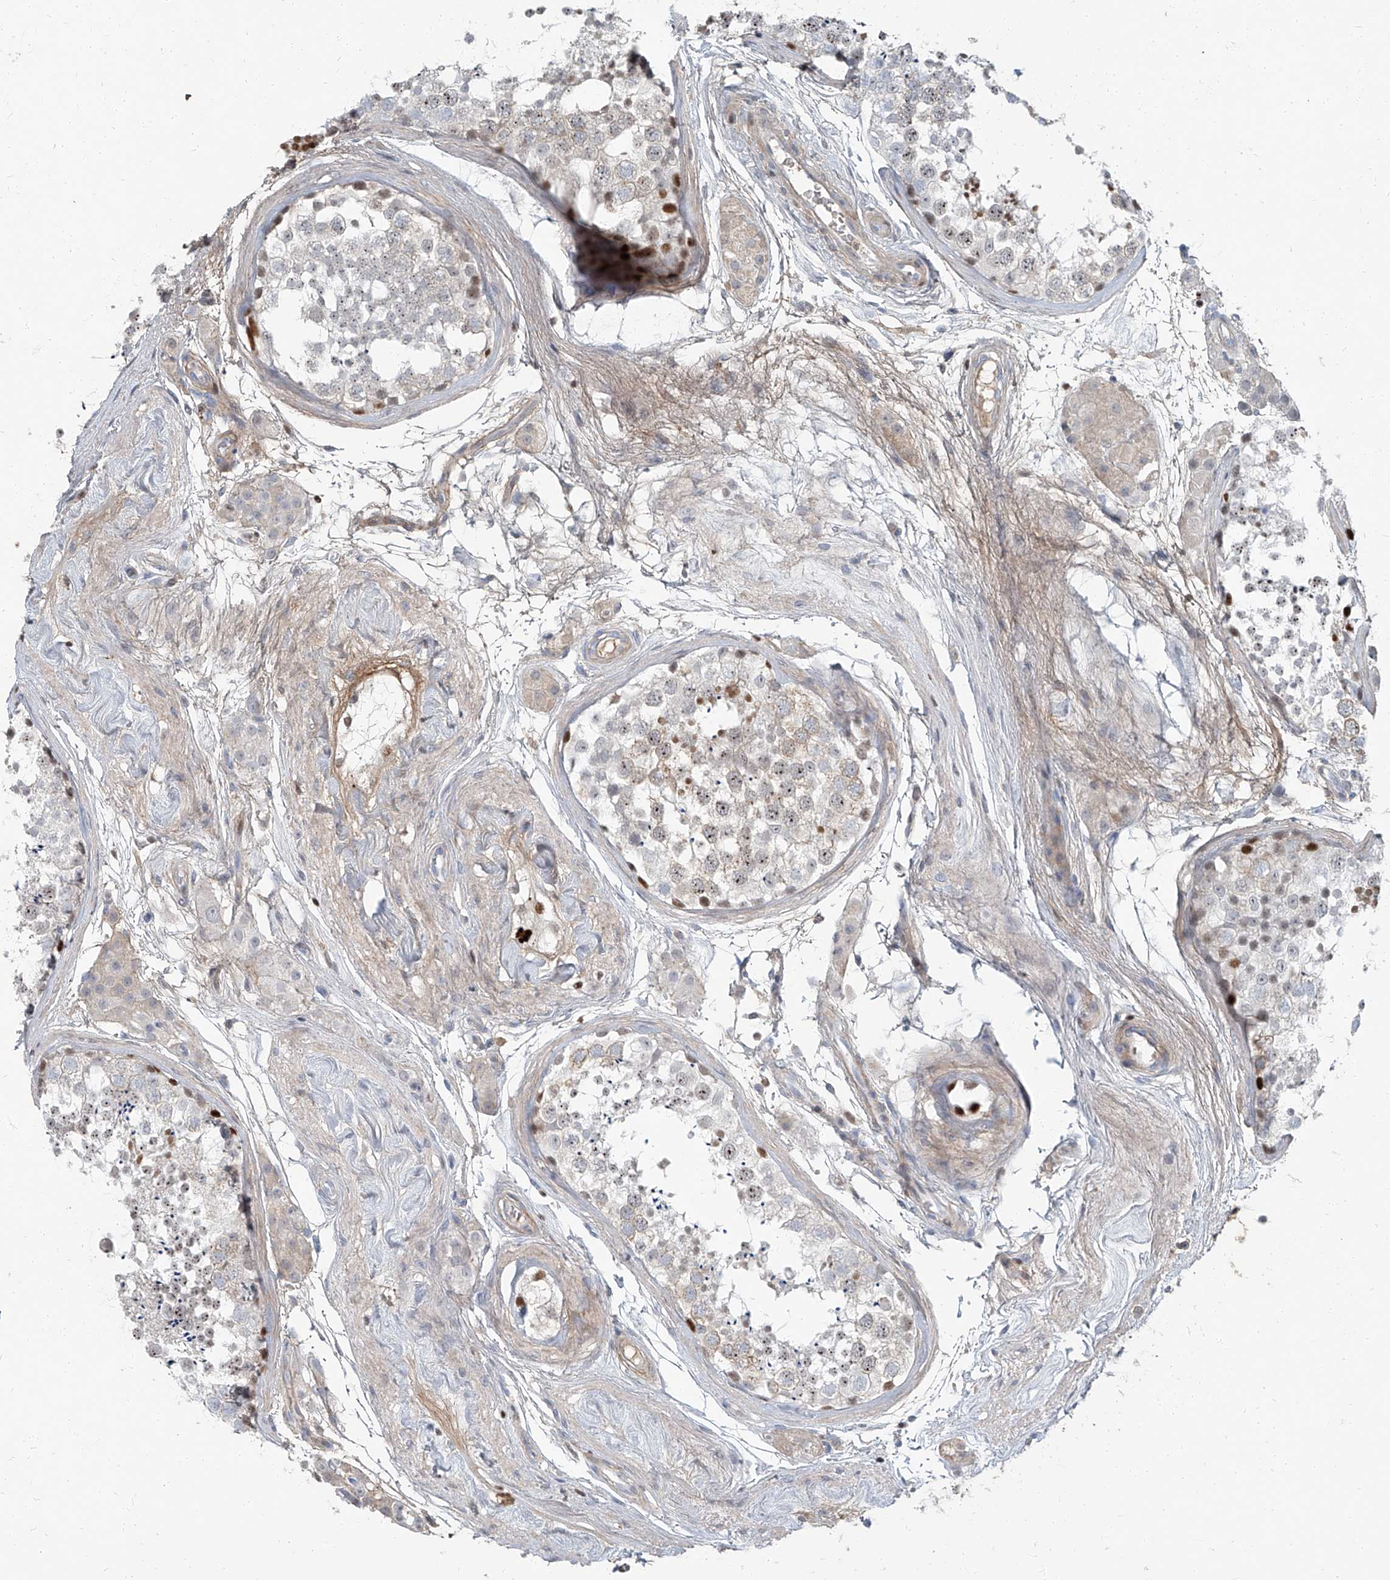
{"staining": {"intensity": "moderate", "quantity": "<25%", "location": "cytoplasmic/membranous,nuclear"}, "tissue": "testis", "cell_type": "Cells in seminiferous ducts", "image_type": "normal", "snomed": [{"axis": "morphology", "description": "Normal tissue, NOS"}, {"axis": "topography", "description": "Testis"}], "caption": "Immunohistochemical staining of unremarkable testis demonstrates <25% levels of moderate cytoplasmic/membranous,nuclear protein positivity in about <25% of cells in seminiferous ducts.", "gene": "HOXA3", "patient": {"sex": "male", "age": 56}}